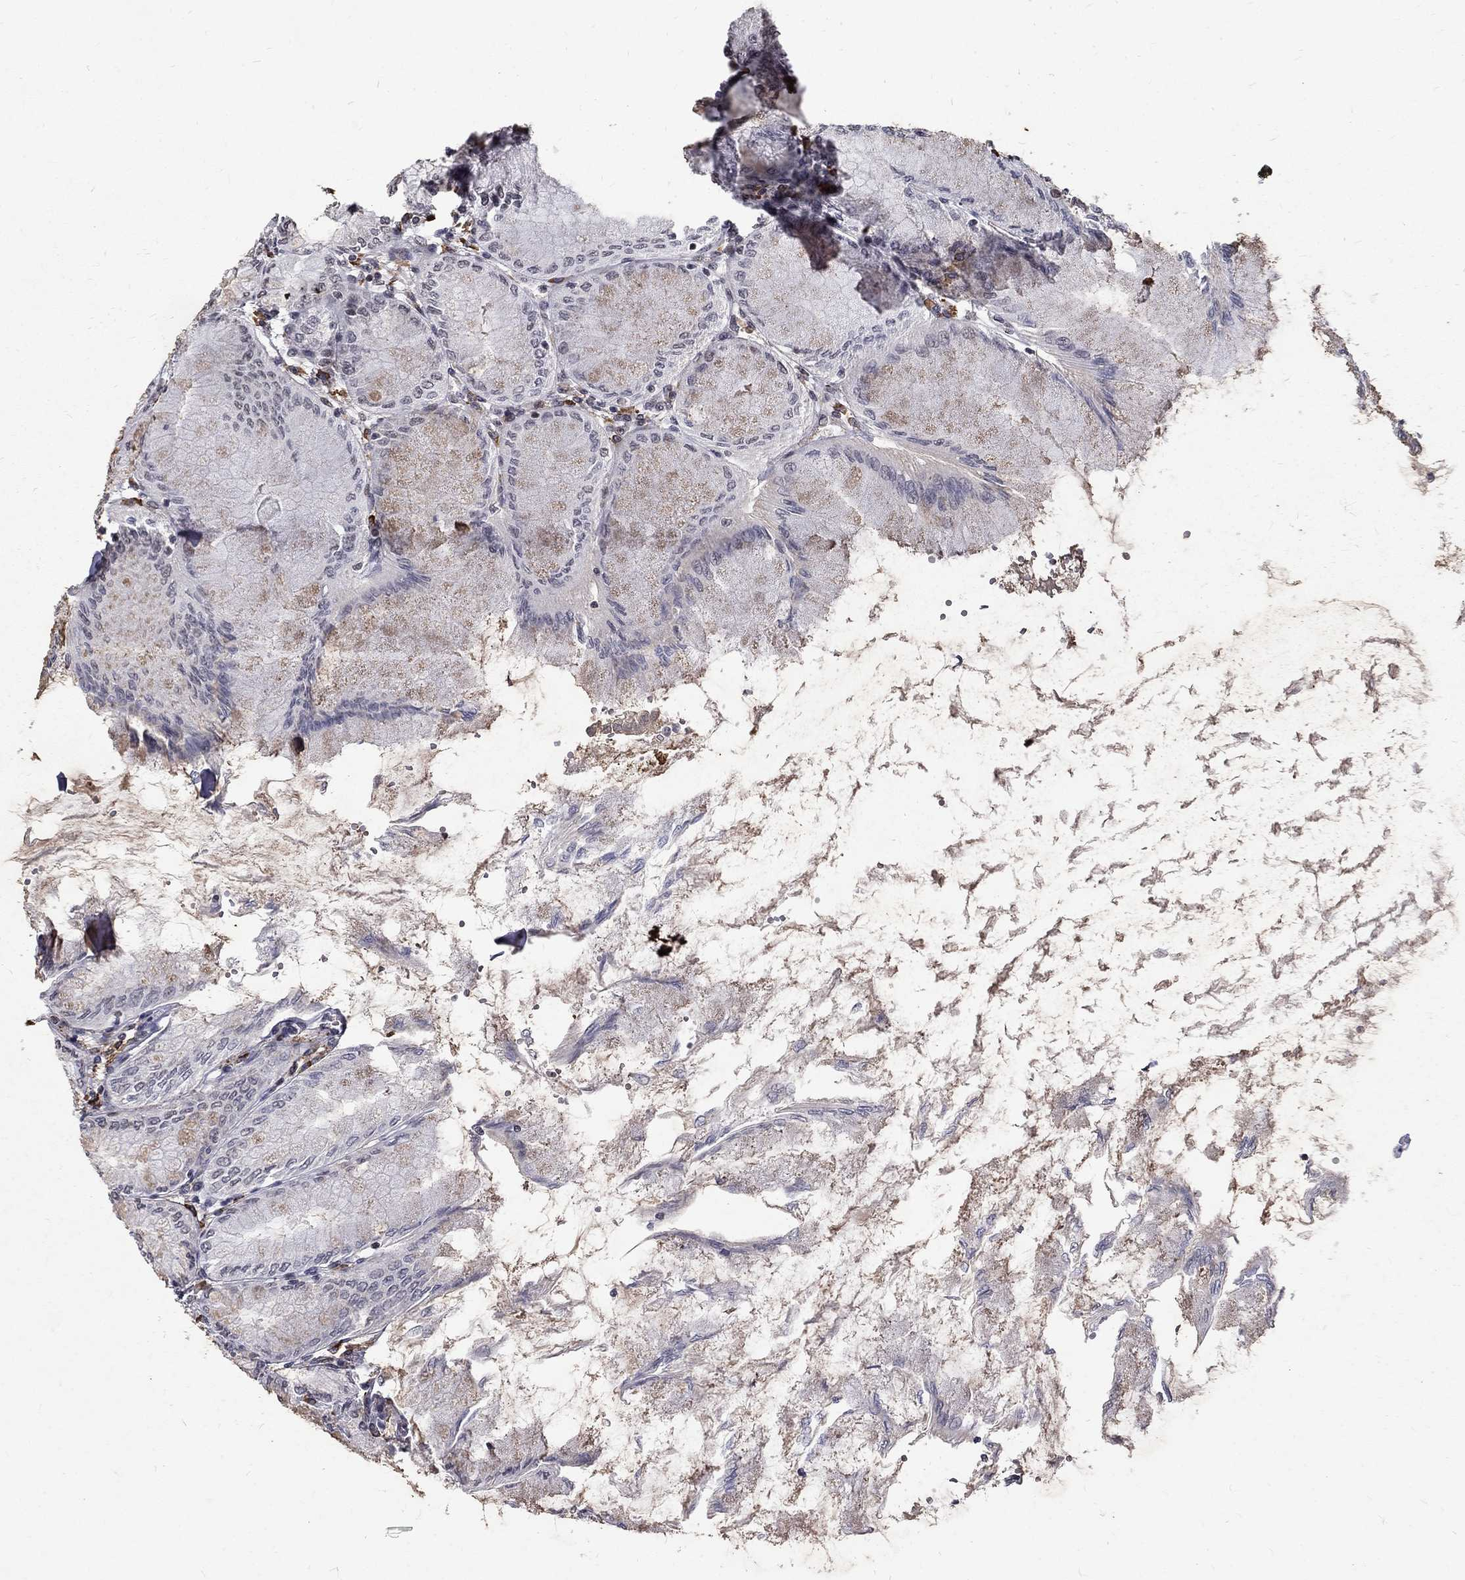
{"staining": {"intensity": "weak", "quantity": "<25%", "location": "nuclear"}, "tissue": "stomach", "cell_type": "Glandular cells", "image_type": "normal", "snomed": [{"axis": "morphology", "description": "Normal tissue, NOS"}, {"axis": "topography", "description": "Skeletal muscle"}, {"axis": "topography", "description": "Stomach"}], "caption": "Stomach stained for a protein using immunohistochemistry exhibits no positivity glandular cells.", "gene": "TCEAL1", "patient": {"sex": "female", "age": 57}}